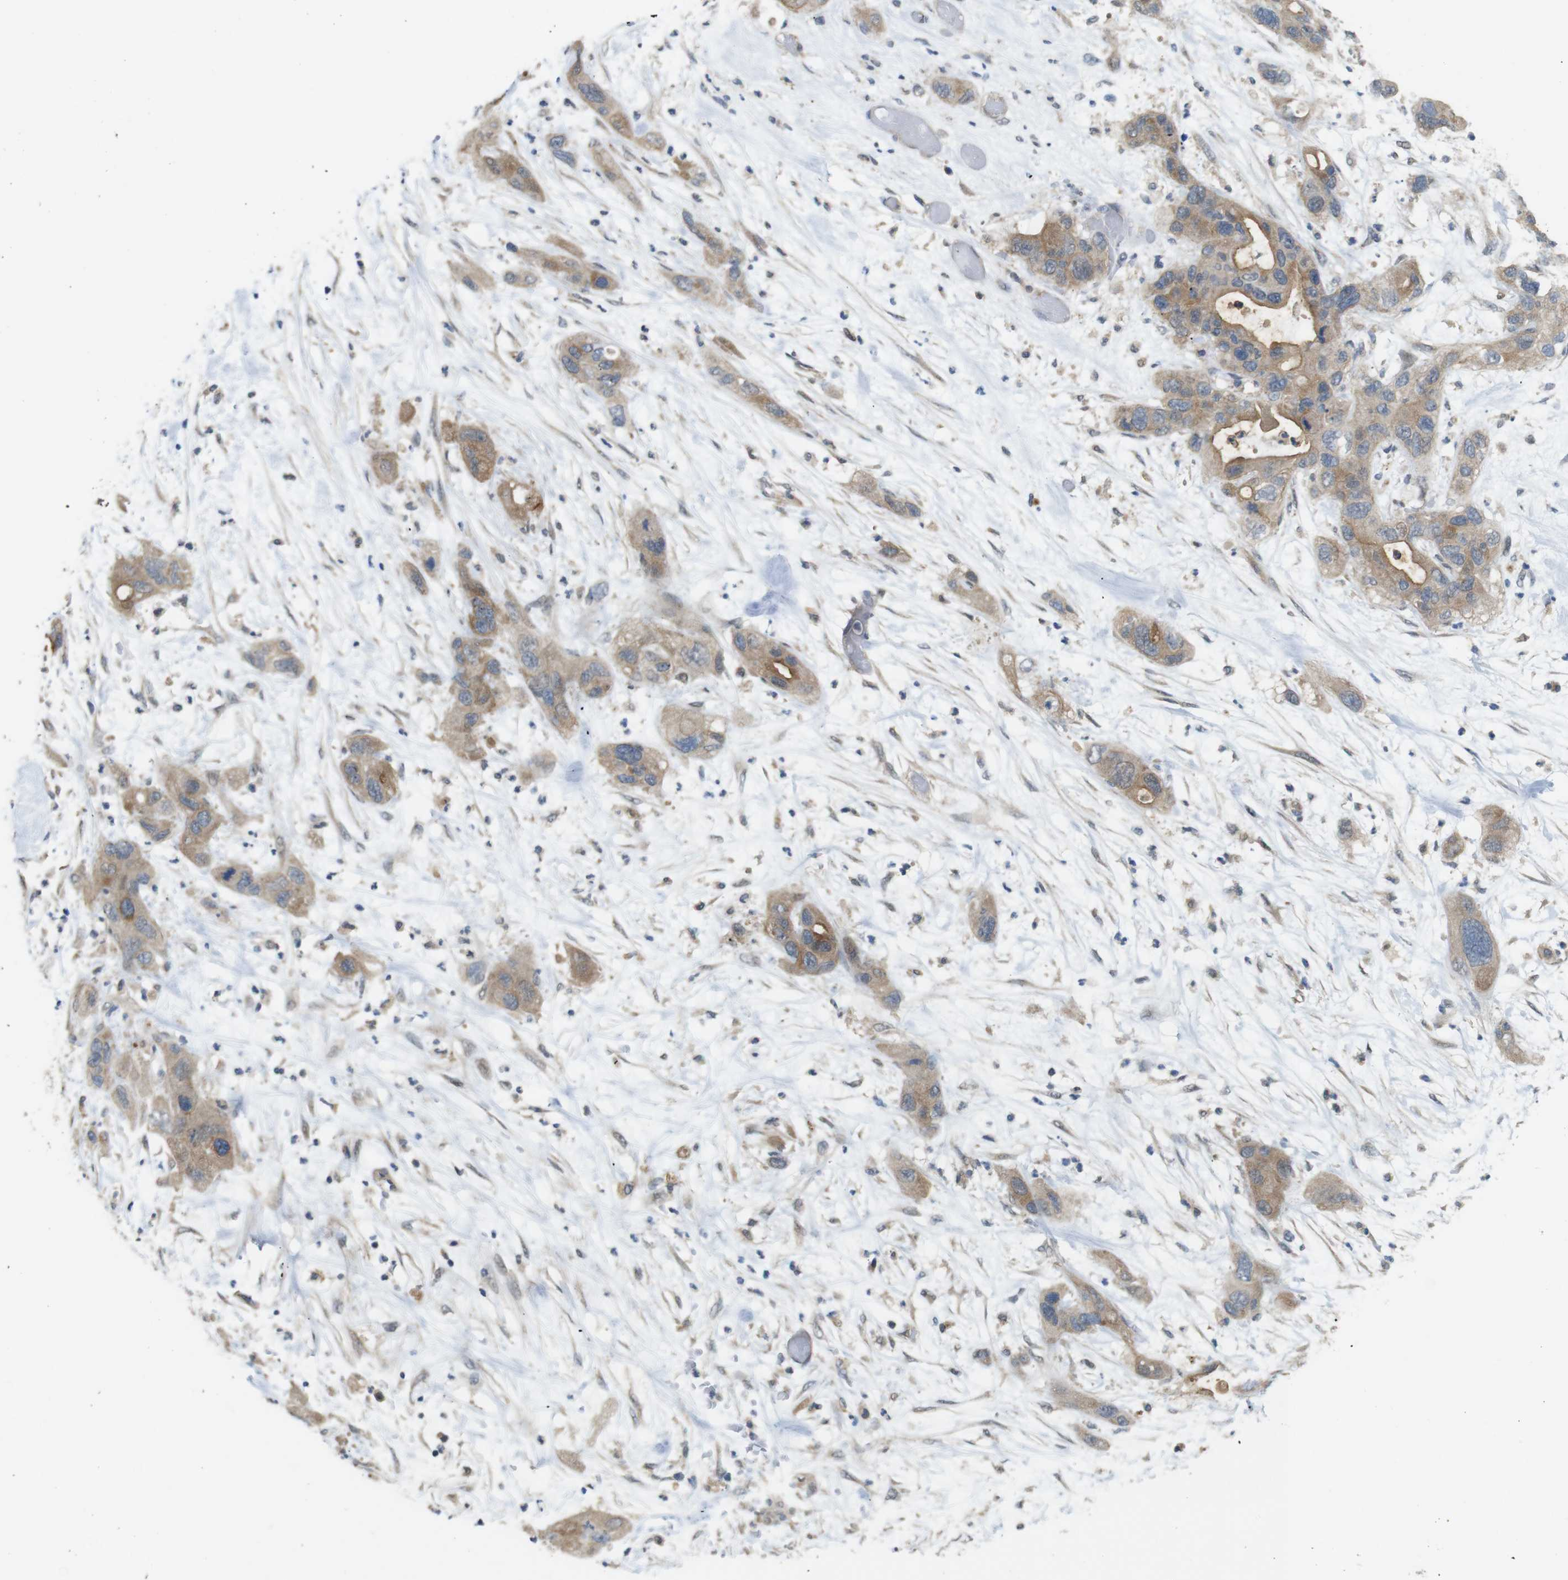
{"staining": {"intensity": "moderate", "quantity": ">75%", "location": "cytoplasmic/membranous"}, "tissue": "pancreatic cancer", "cell_type": "Tumor cells", "image_type": "cancer", "snomed": [{"axis": "morphology", "description": "Adenocarcinoma, NOS"}, {"axis": "topography", "description": "Pancreas"}], "caption": "Pancreatic adenocarcinoma stained with immunohistochemistry (IHC) displays moderate cytoplasmic/membranous staining in approximately >75% of tumor cells.", "gene": "CDC34", "patient": {"sex": "female", "age": 71}}